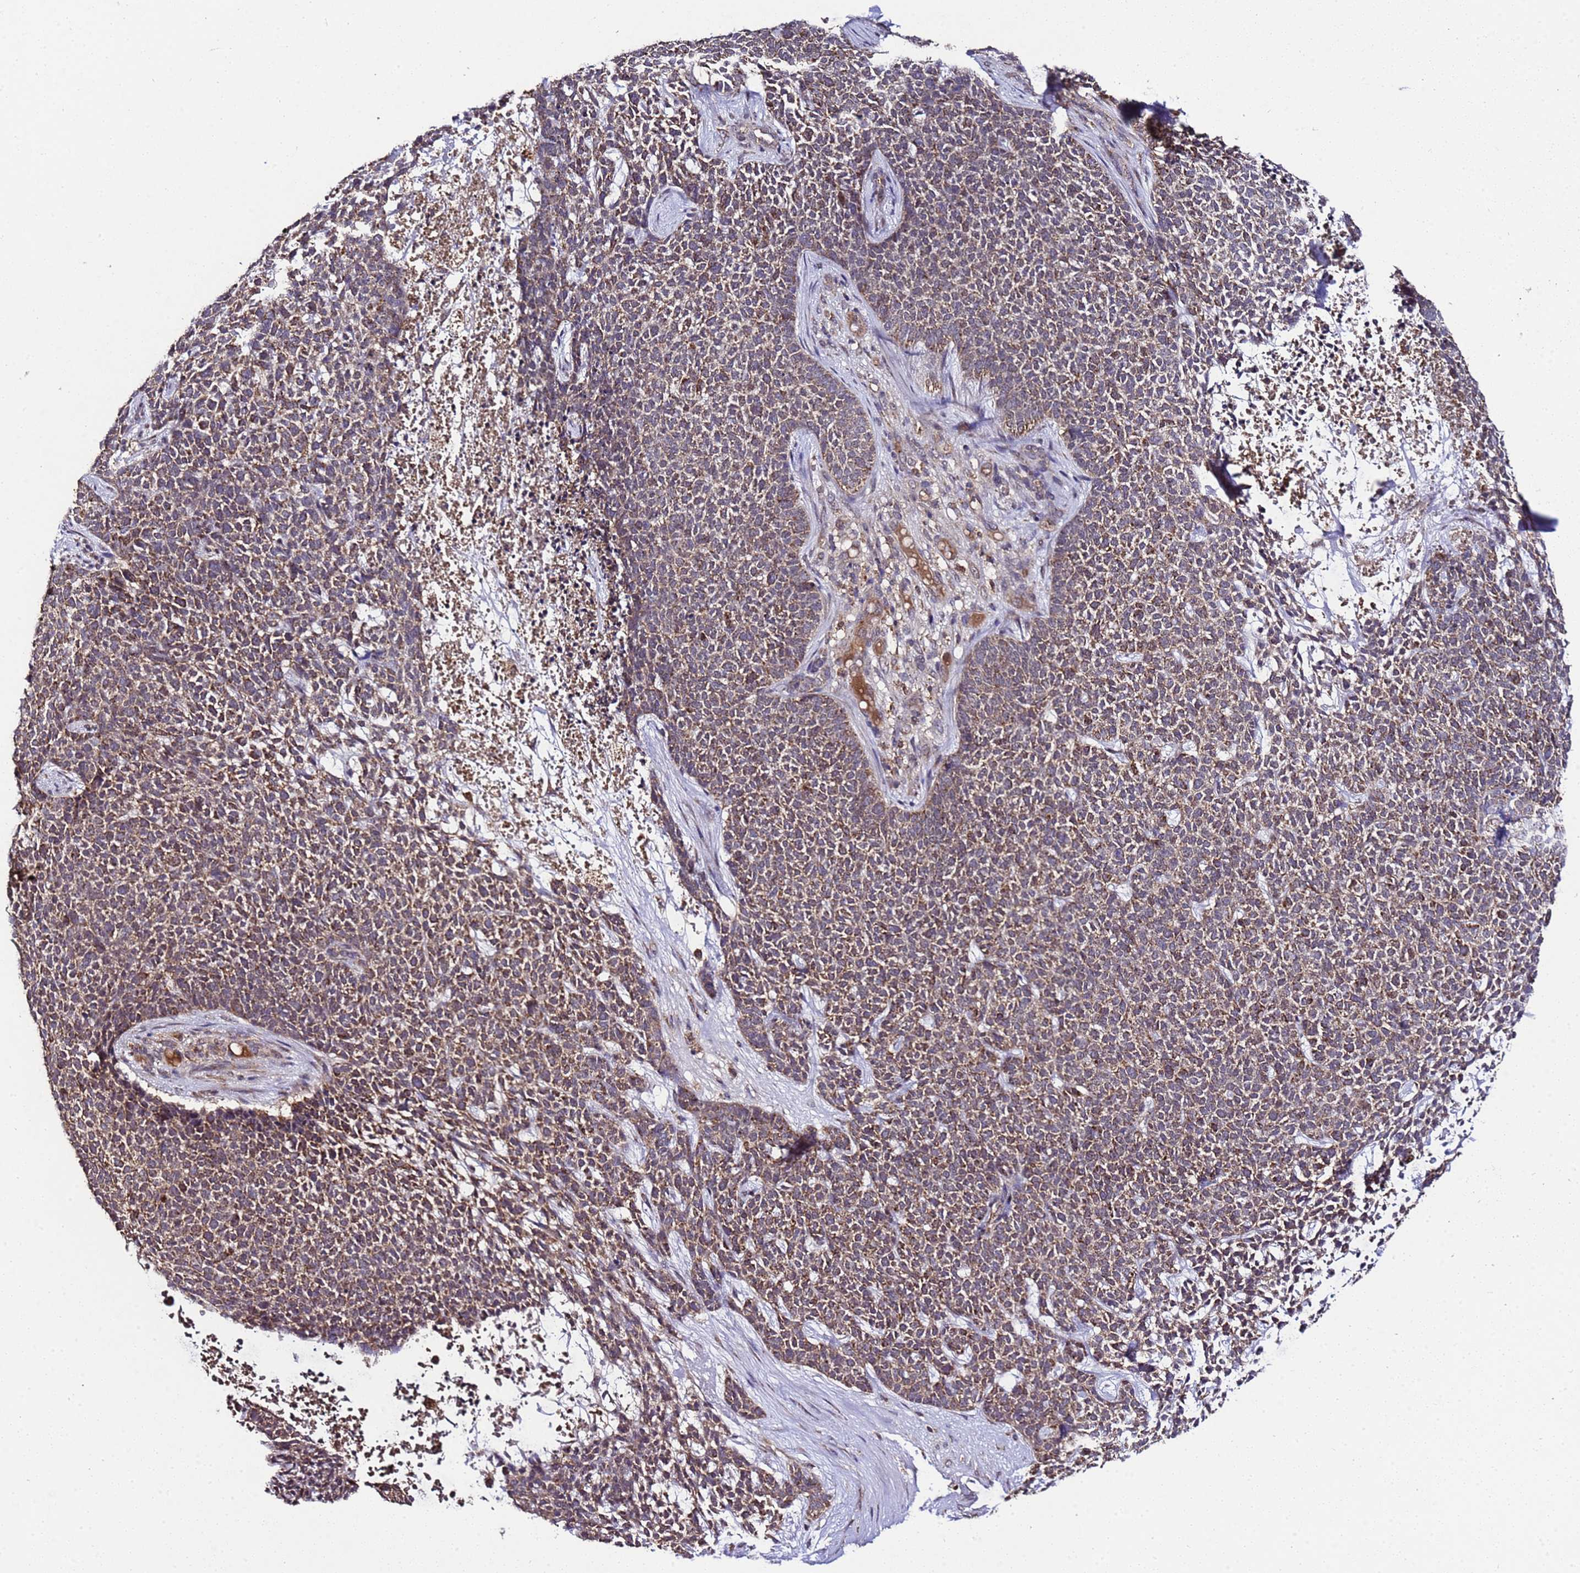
{"staining": {"intensity": "moderate", "quantity": ">75%", "location": "cytoplasmic/membranous"}, "tissue": "skin cancer", "cell_type": "Tumor cells", "image_type": "cancer", "snomed": [{"axis": "morphology", "description": "Basal cell carcinoma"}, {"axis": "topography", "description": "Skin"}], "caption": "Skin cancer tissue demonstrates moderate cytoplasmic/membranous expression in about >75% of tumor cells", "gene": "HSPBAP1", "patient": {"sex": "female", "age": 84}}